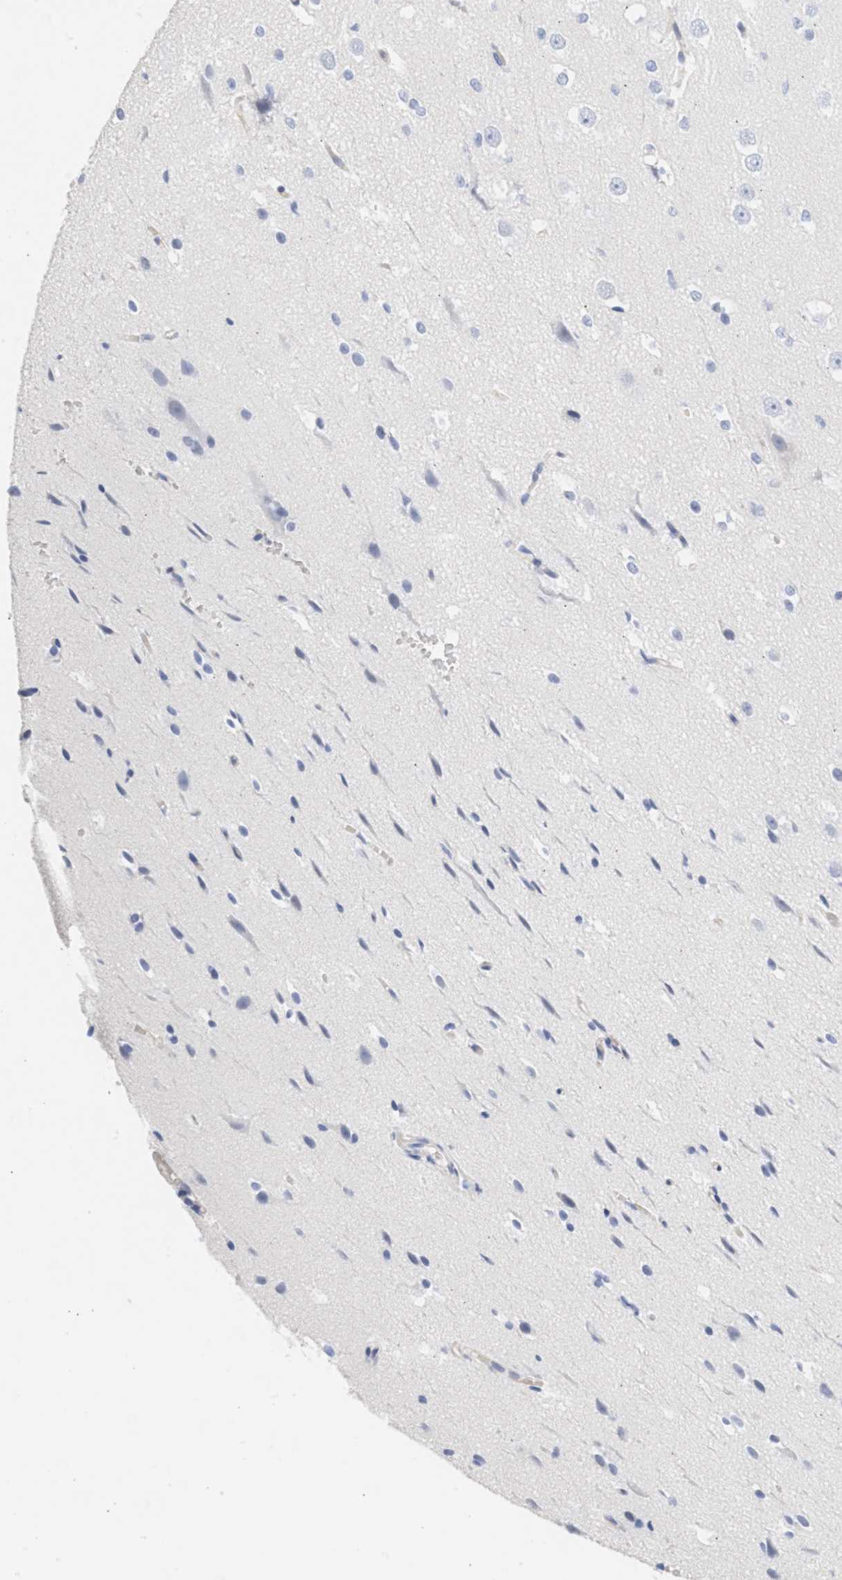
{"staining": {"intensity": "negative", "quantity": "none", "location": "none"}, "tissue": "cerebral cortex", "cell_type": "Endothelial cells", "image_type": "normal", "snomed": [{"axis": "morphology", "description": "Normal tissue, NOS"}, {"axis": "morphology", "description": "Developmental malformation"}, {"axis": "topography", "description": "Cerebral cortex"}], "caption": "An immunohistochemistry (IHC) image of normal cerebral cortex is shown. There is no staining in endothelial cells of cerebral cortex. (DAB immunohistochemistry visualized using brightfield microscopy, high magnification).", "gene": "SPATA3", "patient": {"sex": "female", "age": 30}}